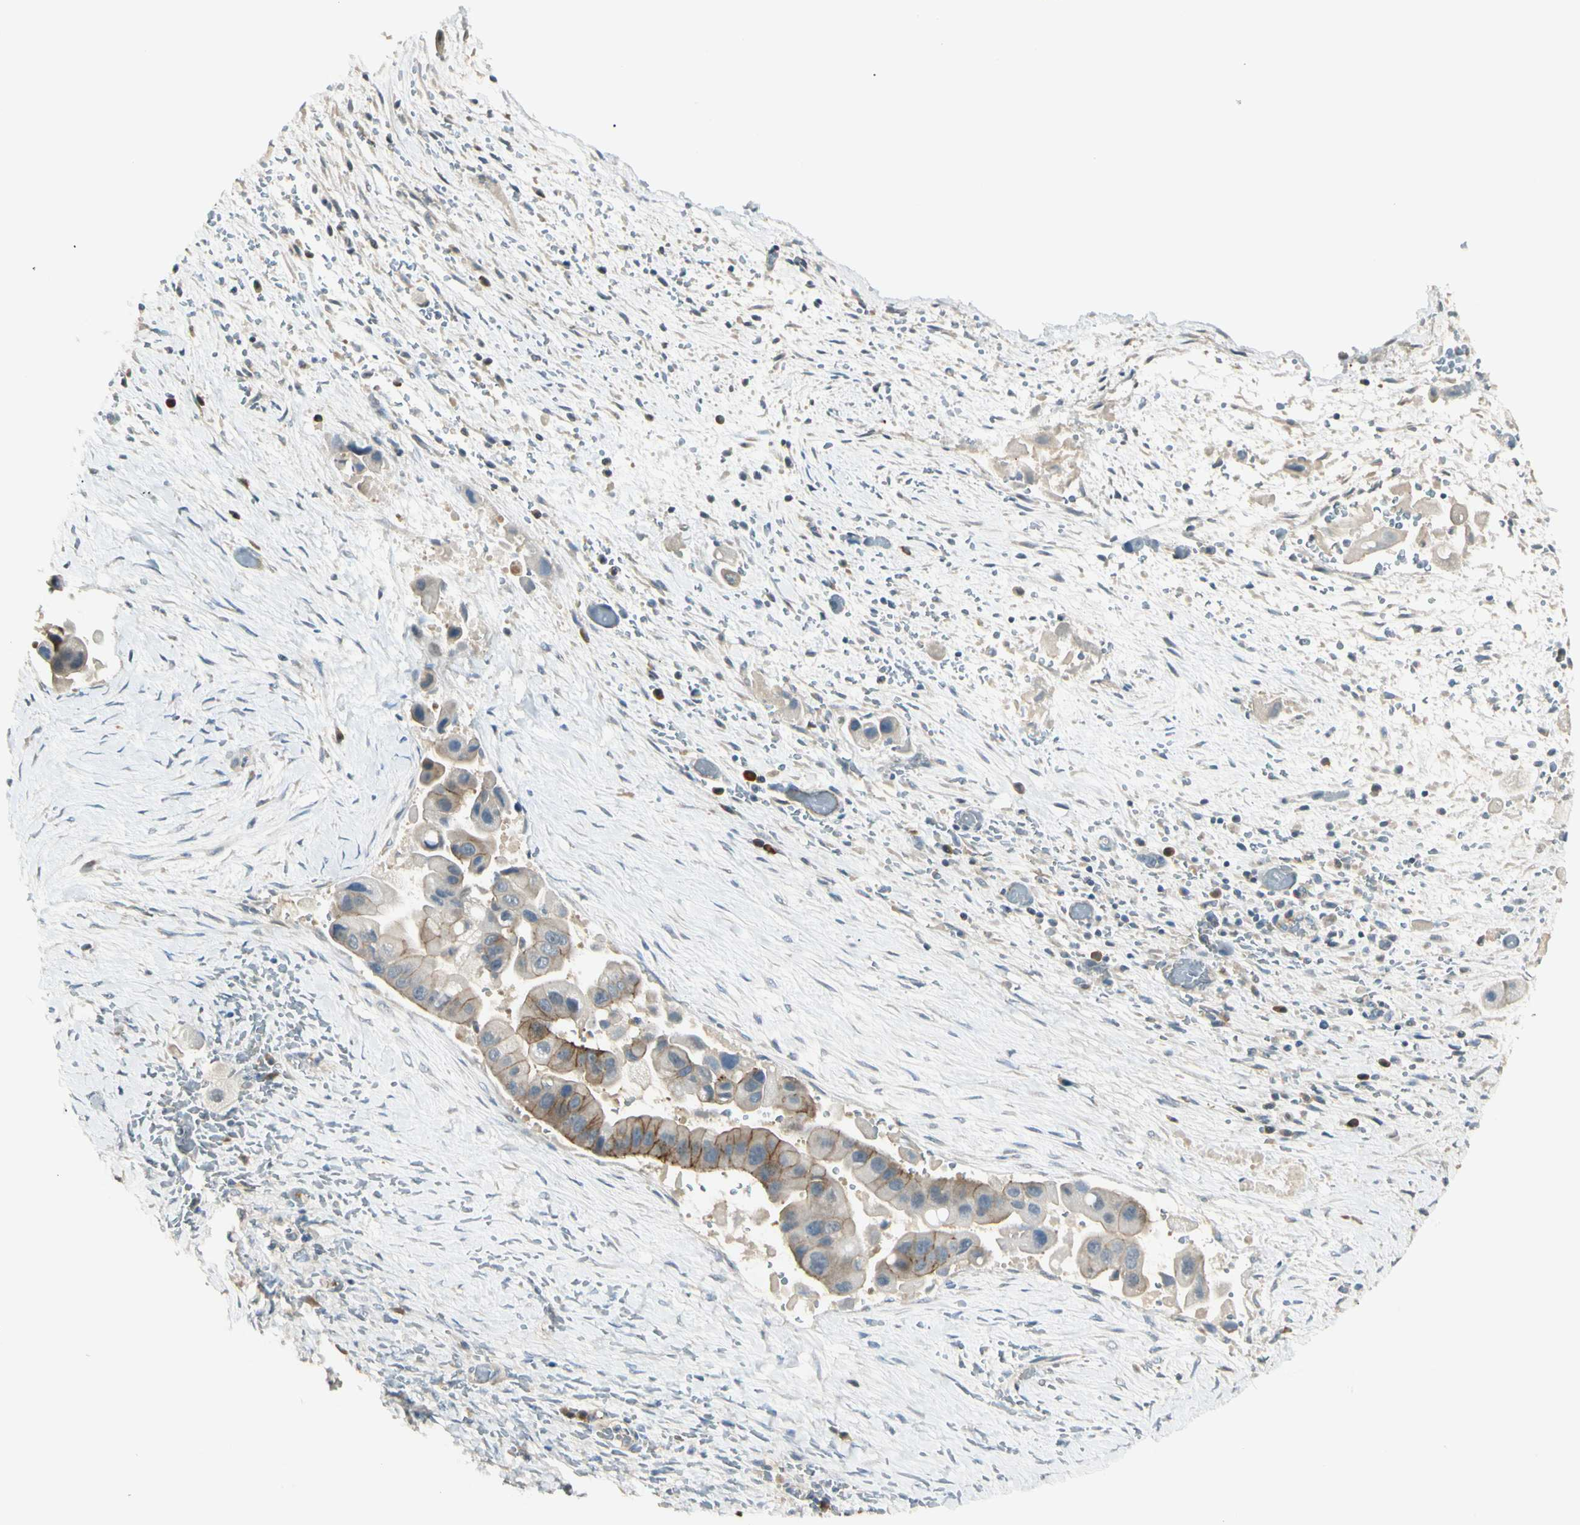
{"staining": {"intensity": "moderate", "quantity": "25%-75%", "location": "cytoplasmic/membranous"}, "tissue": "liver cancer", "cell_type": "Tumor cells", "image_type": "cancer", "snomed": [{"axis": "morphology", "description": "Normal tissue, NOS"}, {"axis": "morphology", "description": "Cholangiocarcinoma"}, {"axis": "topography", "description": "Liver"}, {"axis": "topography", "description": "Peripheral nerve tissue"}], "caption": "Immunohistochemistry (DAB) staining of cholangiocarcinoma (liver) shows moderate cytoplasmic/membranous protein staining in about 25%-75% of tumor cells. (DAB (3,3'-diaminobenzidine) IHC with brightfield microscopy, high magnification).", "gene": "P3H2", "patient": {"sex": "male", "age": 50}}